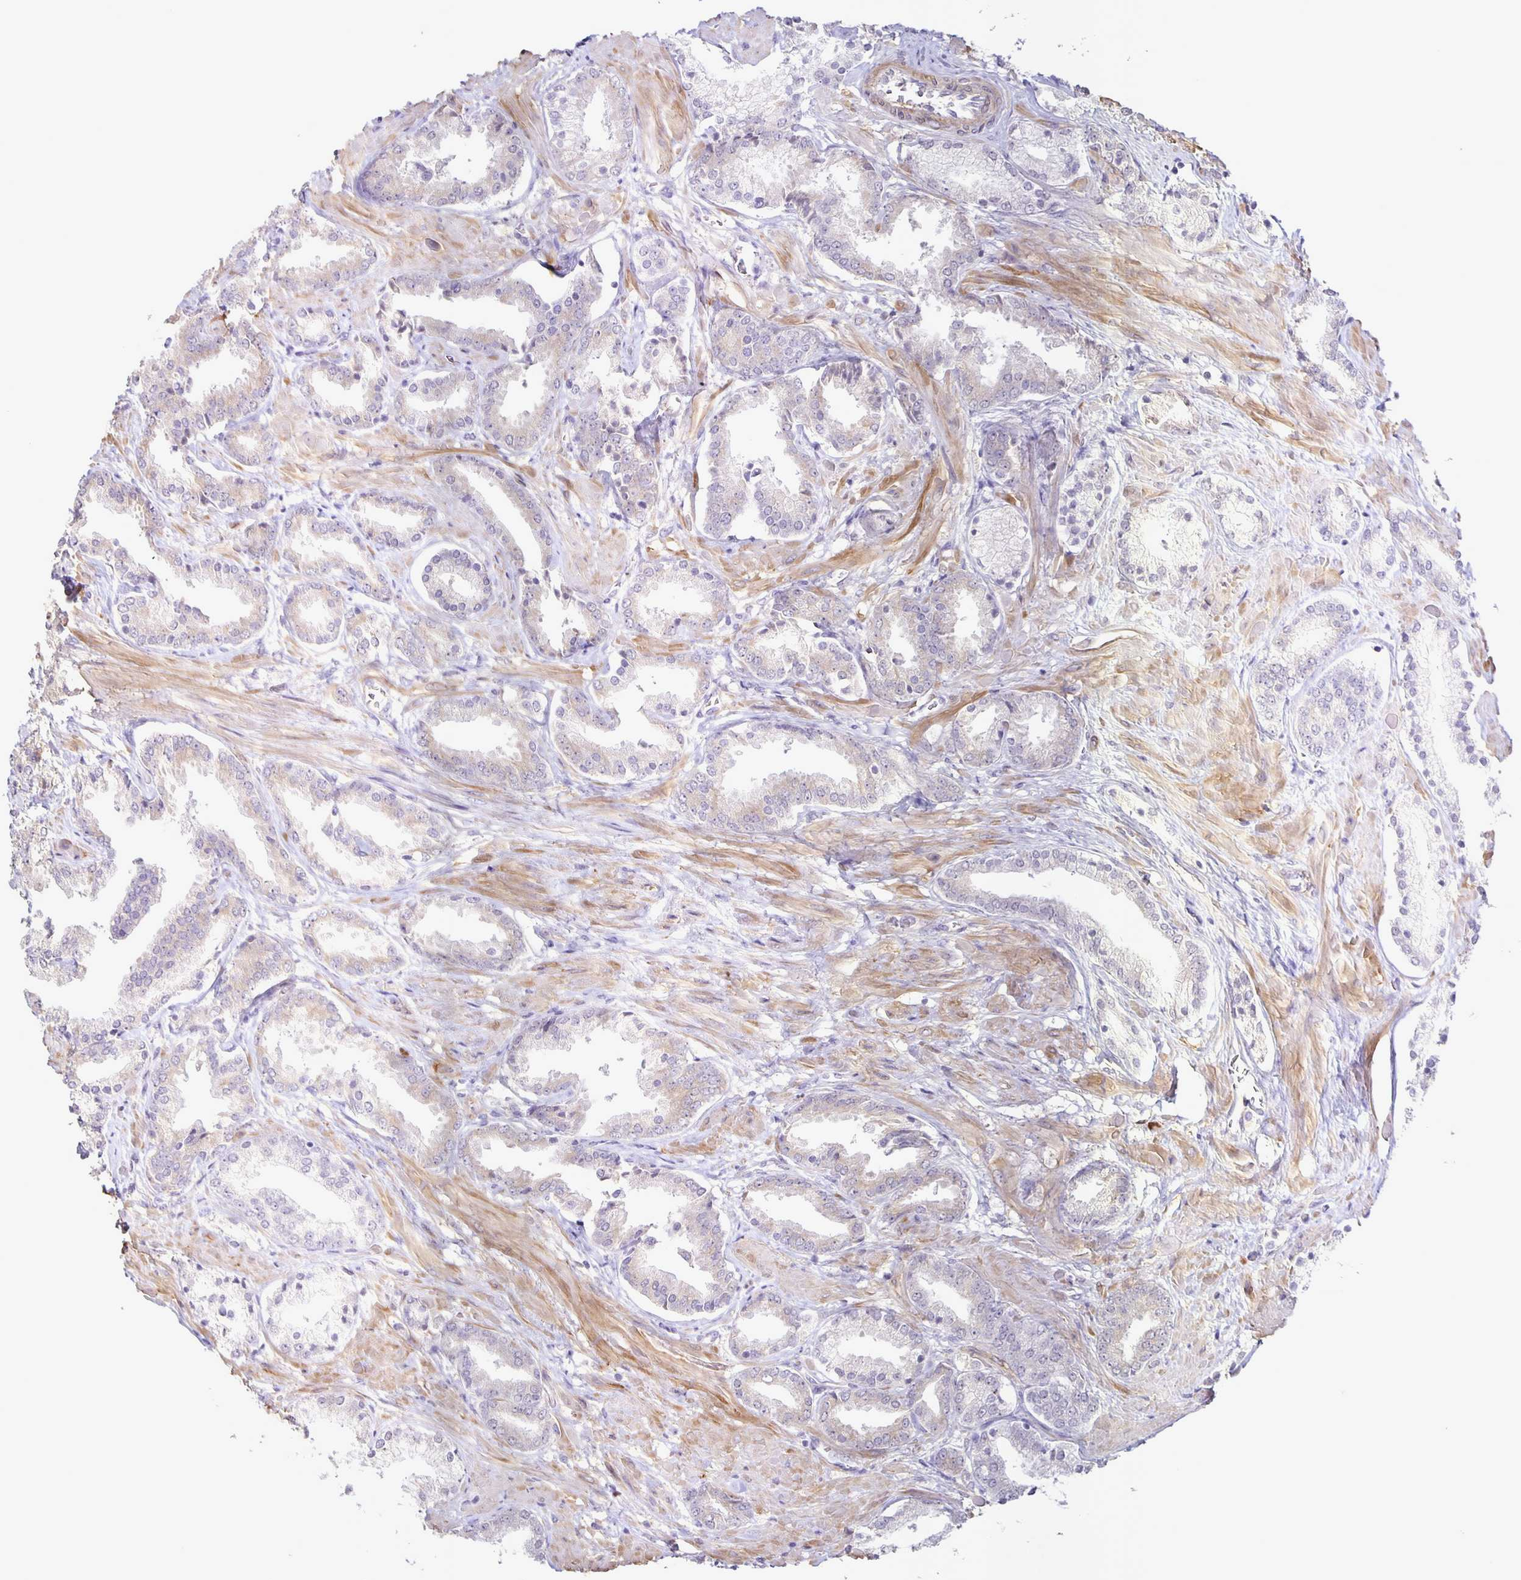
{"staining": {"intensity": "negative", "quantity": "none", "location": "none"}, "tissue": "prostate cancer", "cell_type": "Tumor cells", "image_type": "cancer", "snomed": [{"axis": "morphology", "description": "Adenocarcinoma, High grade"}, {"axis": "topography", "description": "Prostate"}], "caption": "Tumor cells are negative for protein expression in human prostate cancer. Nuclei are stained in blue.", "gene": "SRCIN1", "patient": {"sex": "male", "age": 56}}